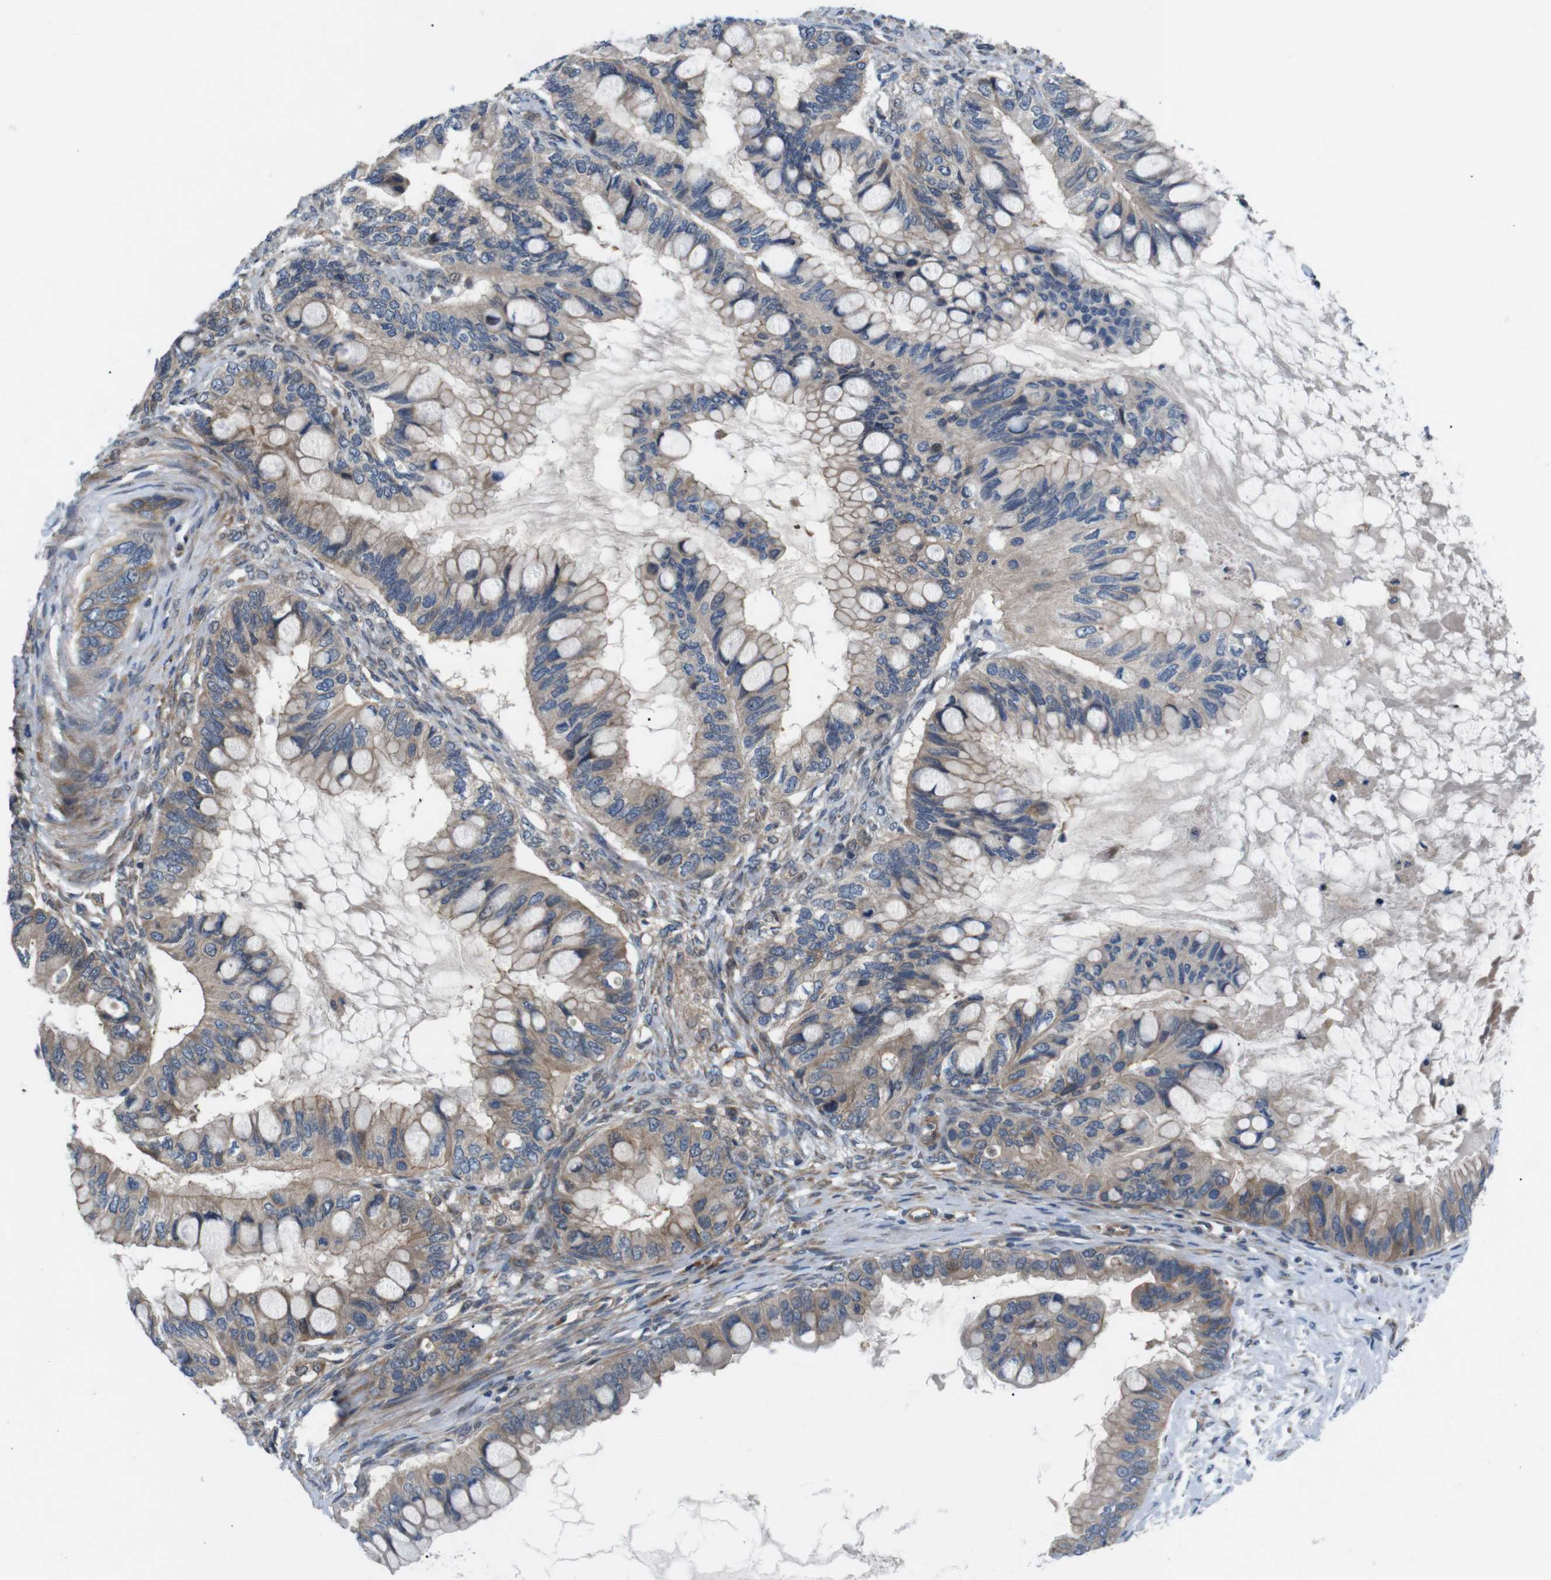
{"staining": {"intensity": "moderate", "quantity": ">75%", "location": "cytoplasmic/membranous"}, "tissue": "ovarian cancer", "cell_type": "Tumor cells", "image_type": "cancer", "snomed": [{"axis": "morphology", "description": "Cystadenocarcinoma, mucinous, NOS"}, {"axis": "topography", "description": "Ovary"}], "caption": "High-power microscopy captured an IHC photomicrograph of ovarian mucinous cystadenocarcinoma, revealing moderate cytoplasmic/membranous positivity in approximately >75% of tumor cells.", "gene": "JAK1", "patient": {"sex": "female", "age": 80}}